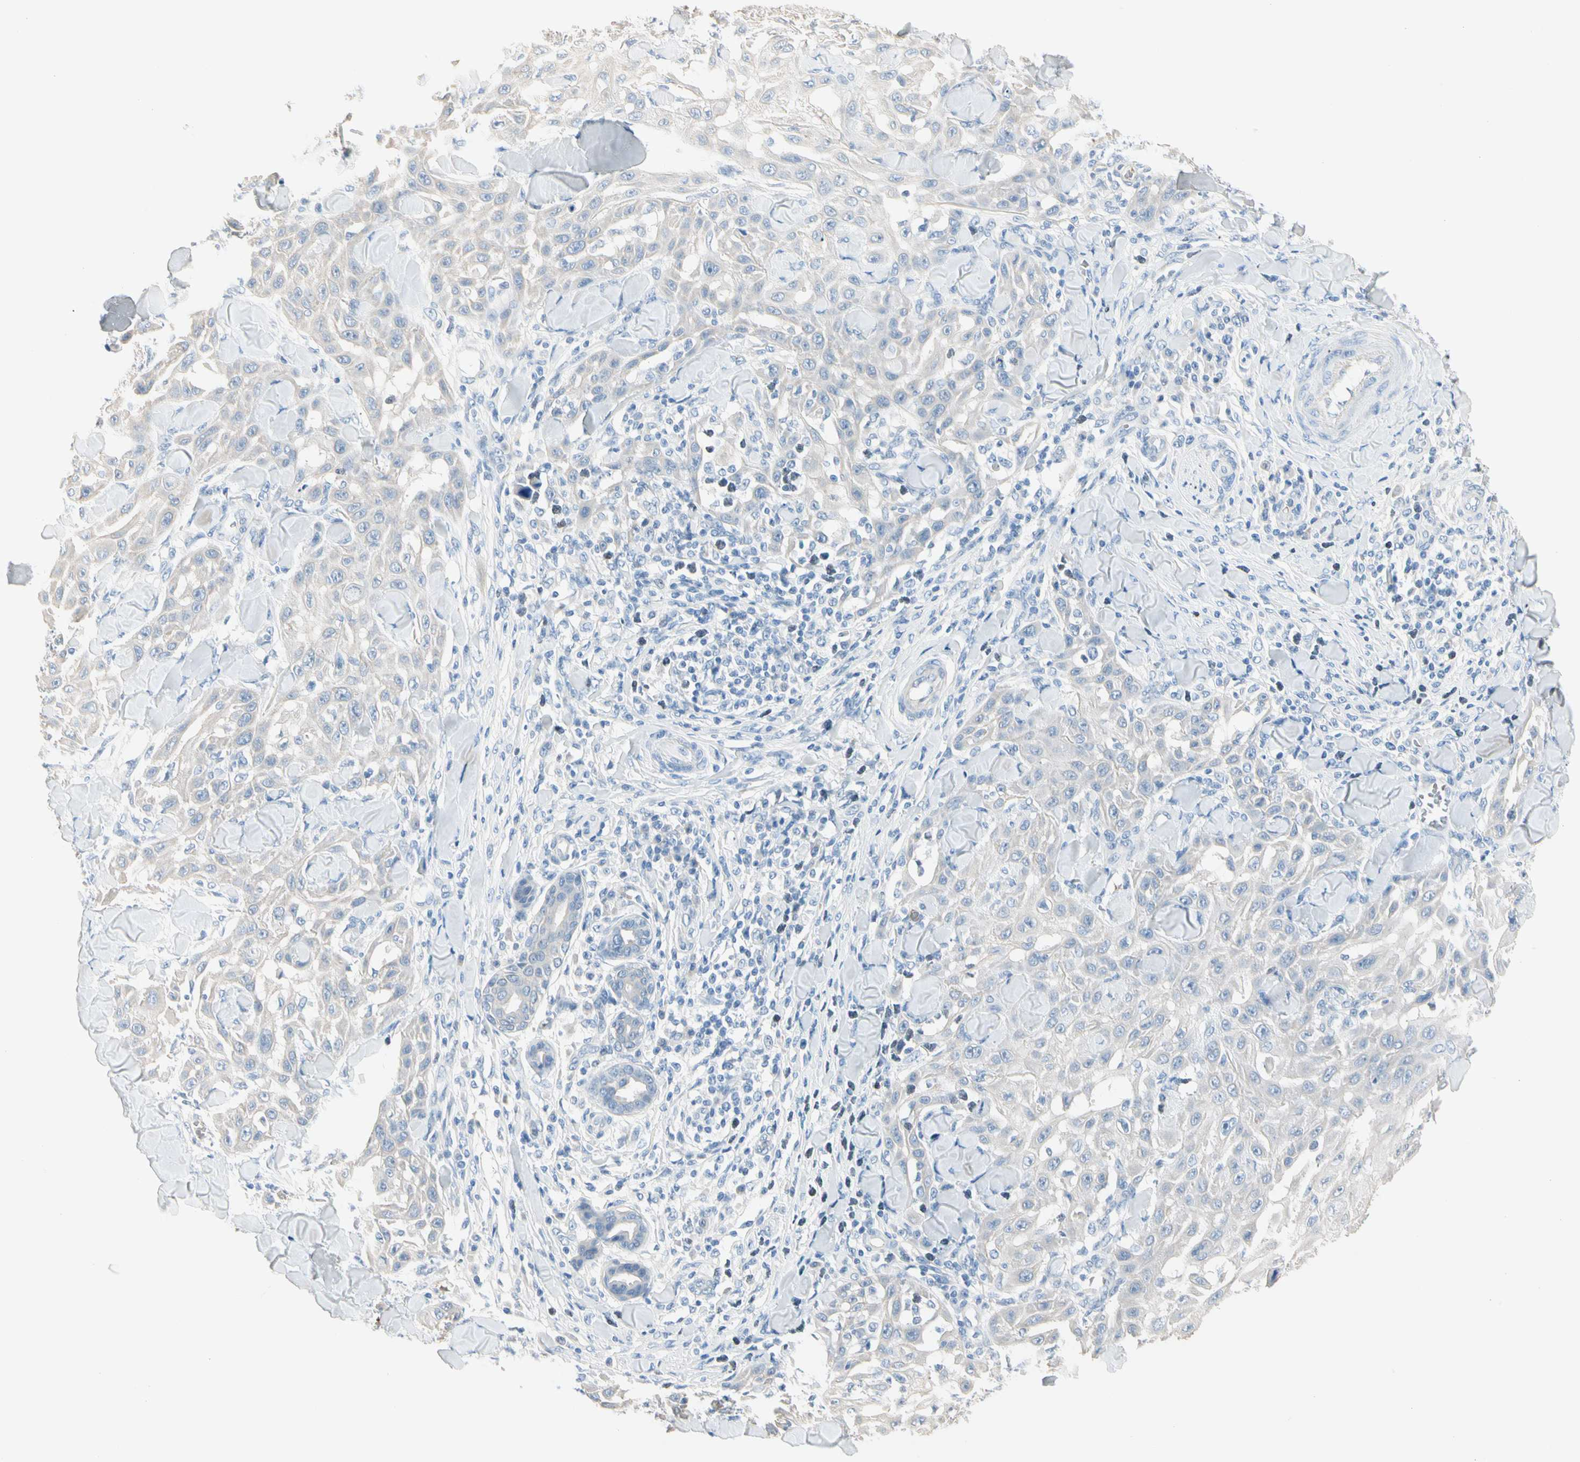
{"staining": {"intensity": "negative", "quantity": "none", "location": "none"}, "tissue": "skin cancer", "cell_type": "Tumor cells", "image_type": "cancer", "snomed": [{"axis": "morphology", "description": "Squamous cell carcinoma, NOS"}, {"axis": "topography", "description": "Skin"}], "caption": "A micrograph of human skin cancer is negative for staining in tumor cells. Brightfield microscopy of immunohistochemistry (IHC) stained with DAB (brown) and hematoxylin (blue), captured at high magnification.", "gene": "CA1", "patient": {"sex": "male", "age": 24}}